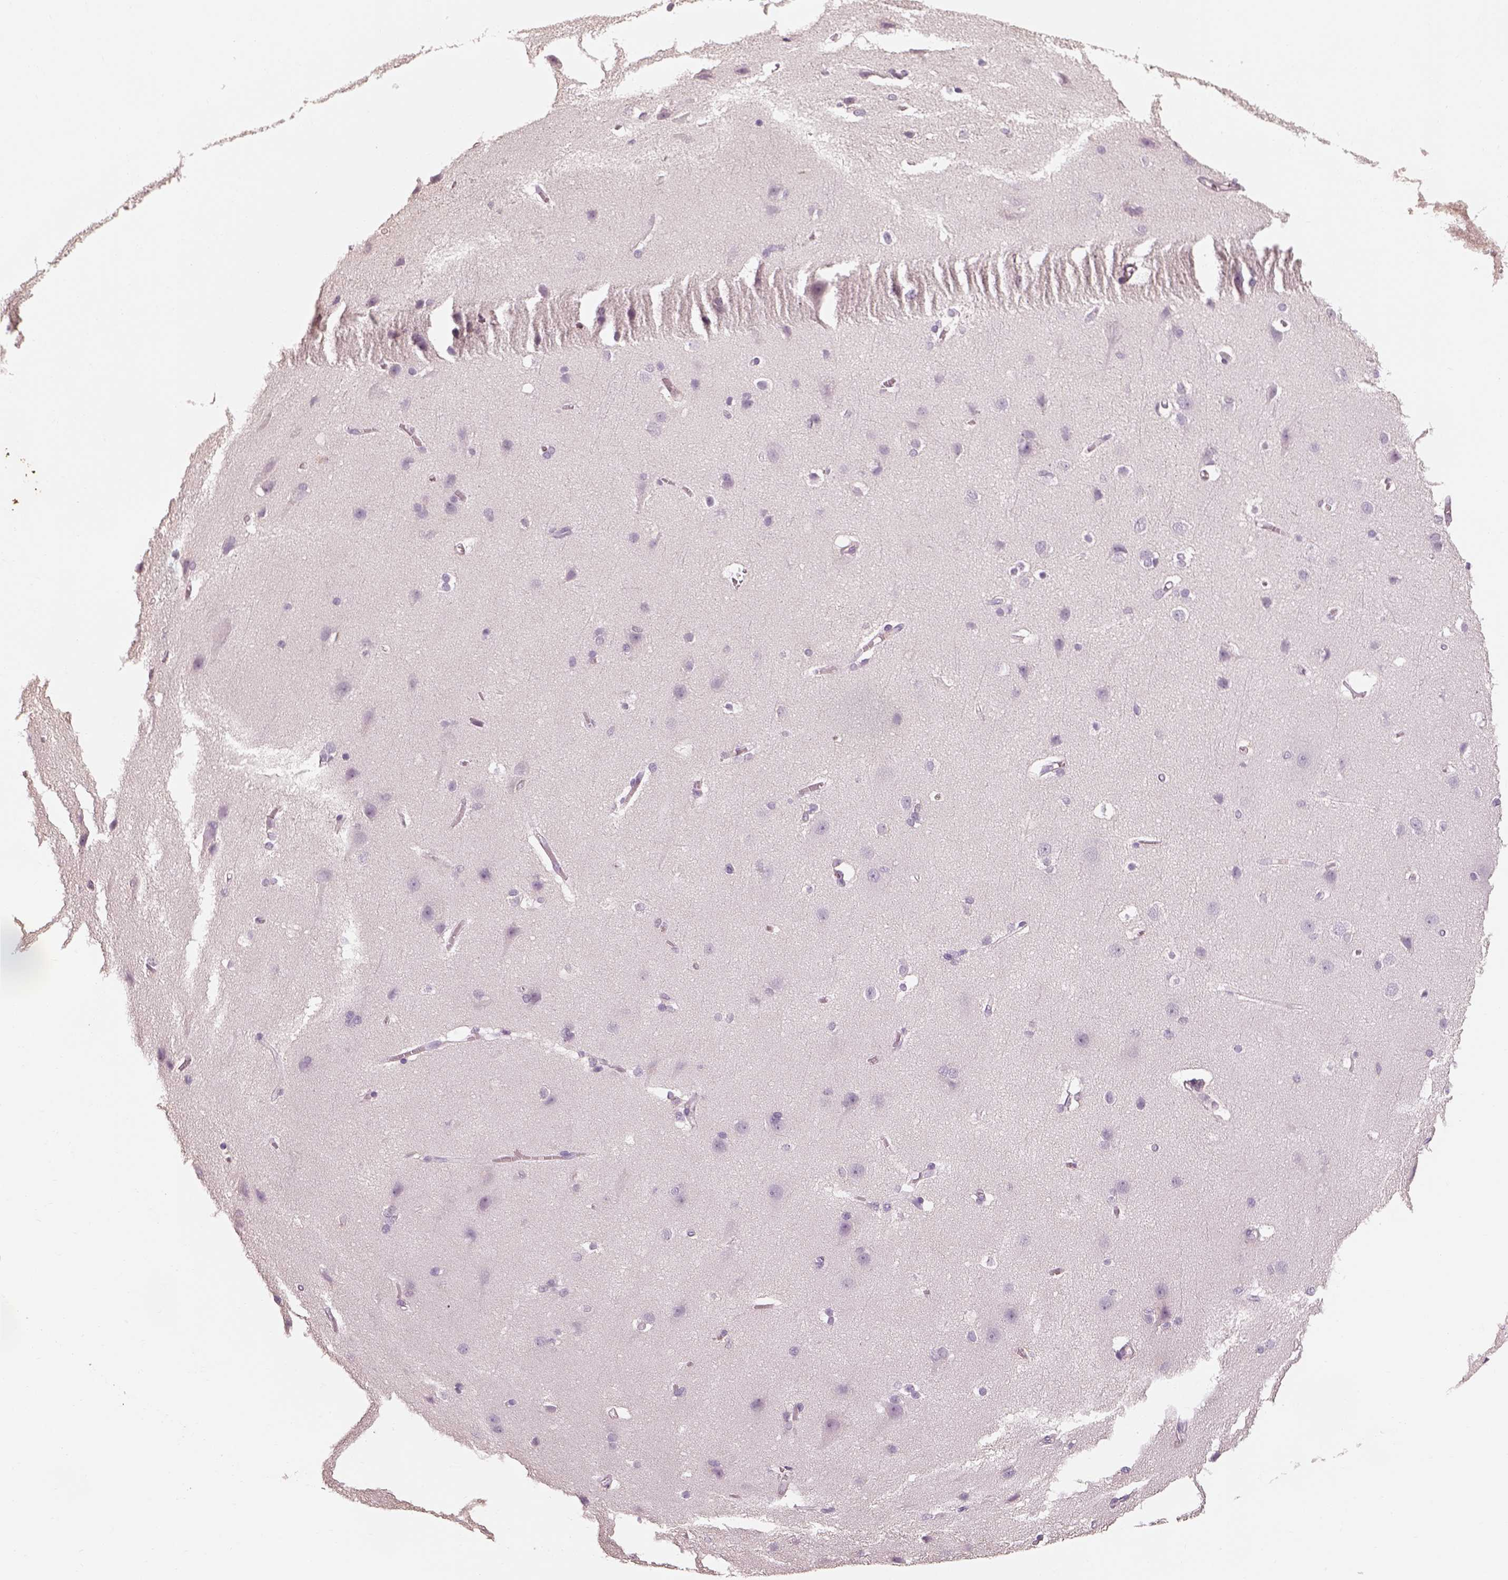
{"staining": {"intensity": "negative", "quantity": "none", "location": "none"}, "tissue": "cerebral cortex", "cell_type": "Endothelial cells", "image_type": "normal", "snomed": [{"axis": "morphology", "description": "Normal tissue, NOS"}, {"axis": "topography", "description": "Cerebral cortex"}], "caption": "Immunohistochemistry (IHC) histopathology image of unremarkable cerebral cortex stained for a protein (brown), which shows no positivity in endothelial cells.", "gene": "OTUD6A", "patient": {"sex": "male", "age": 37}}